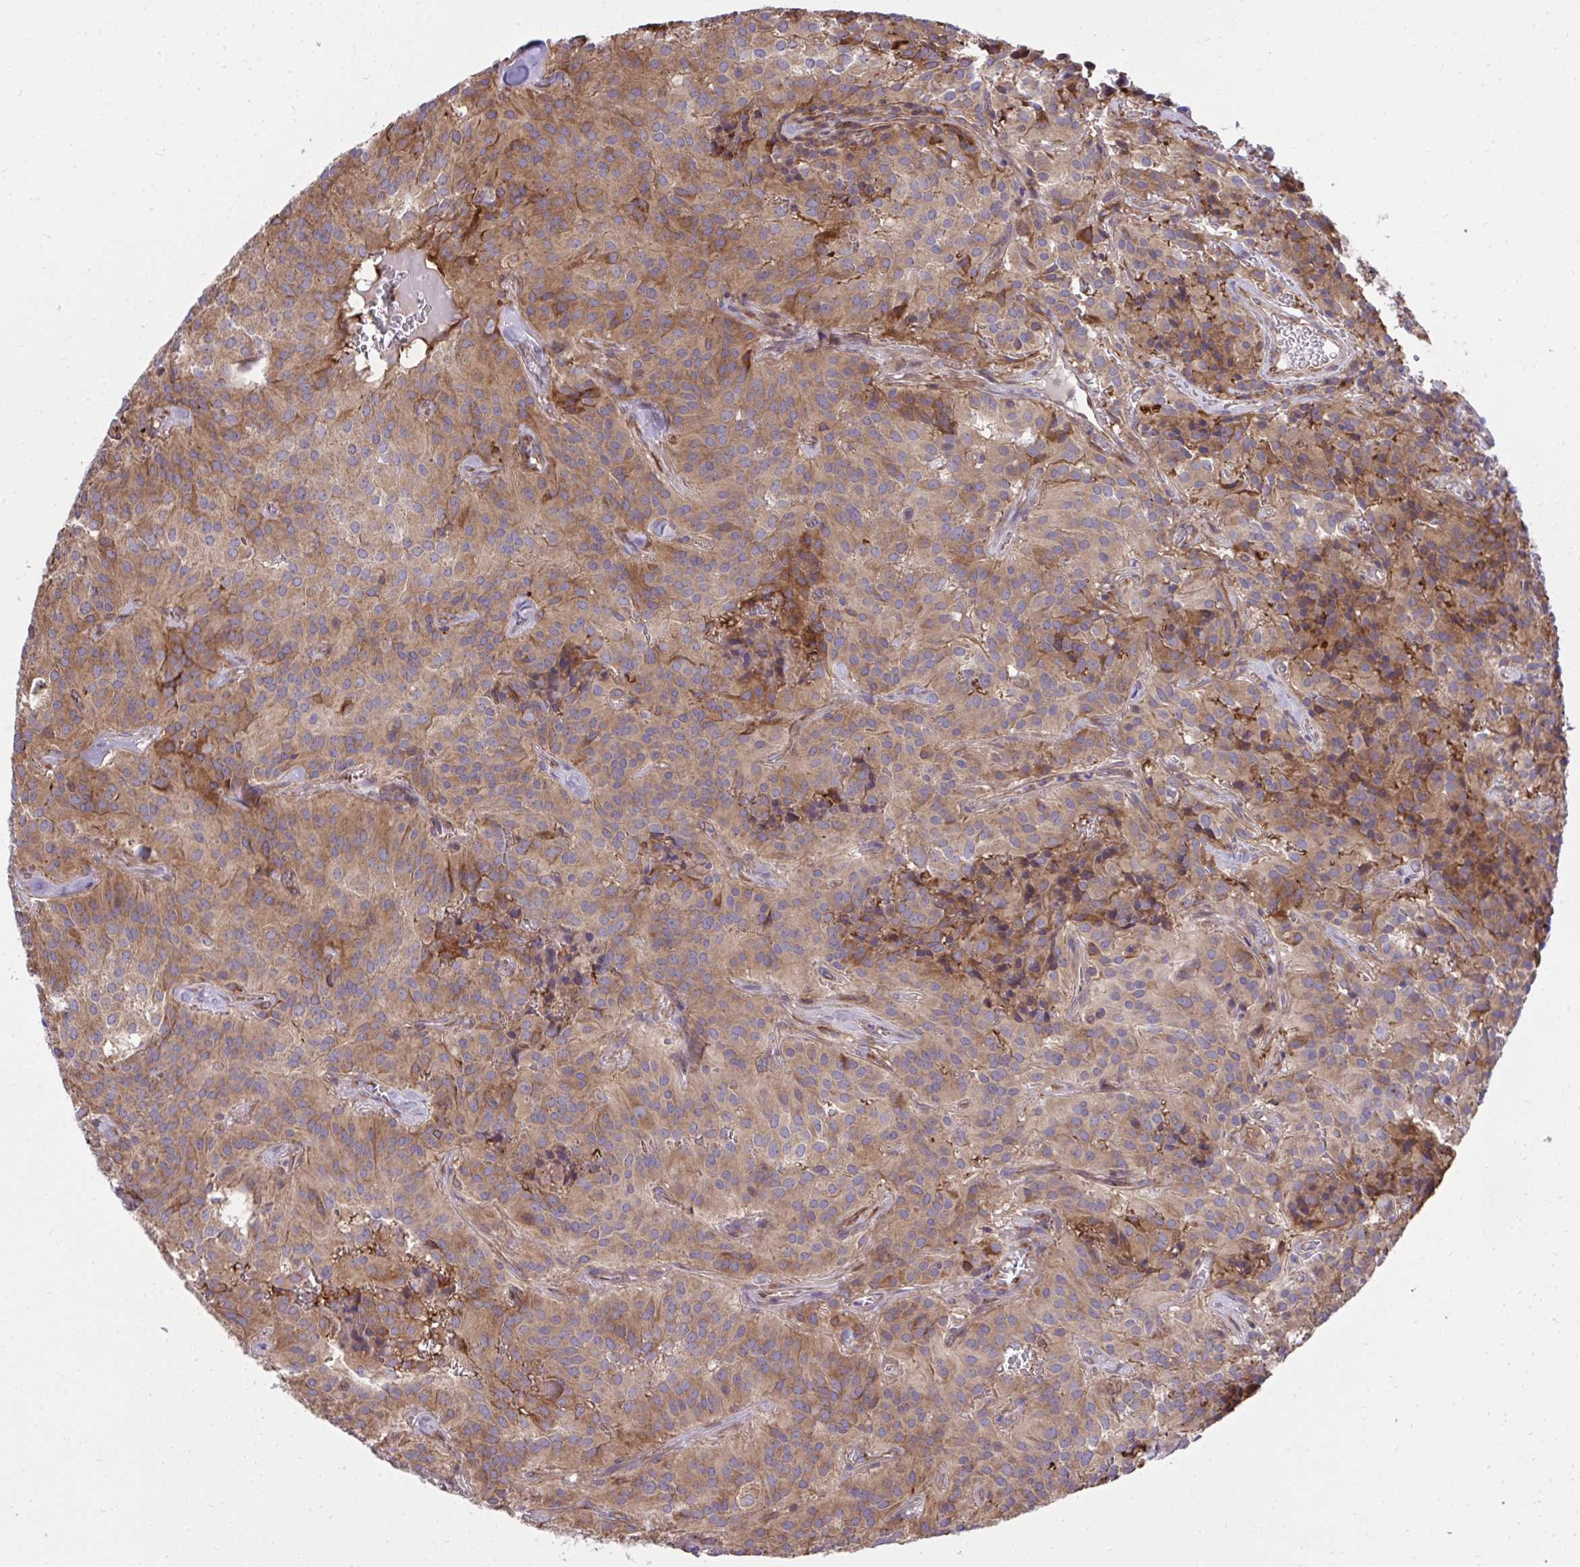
{"staining": {"intensity": "moderate", "quantity": ">75%", "location": "cytoplasmic/membranous"}, "tissue": "glioma", "cell_type": "Tumor cells", "image_type": "cancer", "snomed": [{"axis": "morphology", "description": "Glioma, malignant, Low grade"}, {"axis": "topography", "description": "Brain"}], "caption": "The image reveals a brown stain indicating the presence of a protein in the cytoplasmic/membranous of tumor cells in glioma. The staining was performed using DAB (3,3'-diaminobenzidine) to visualize the protein expression in brown, while the nuclei were stained in blue with hematoxylin (Magnification: 20x).", "gene": "NMNAT3", "patient": {"sex": "male", "age": 42}}